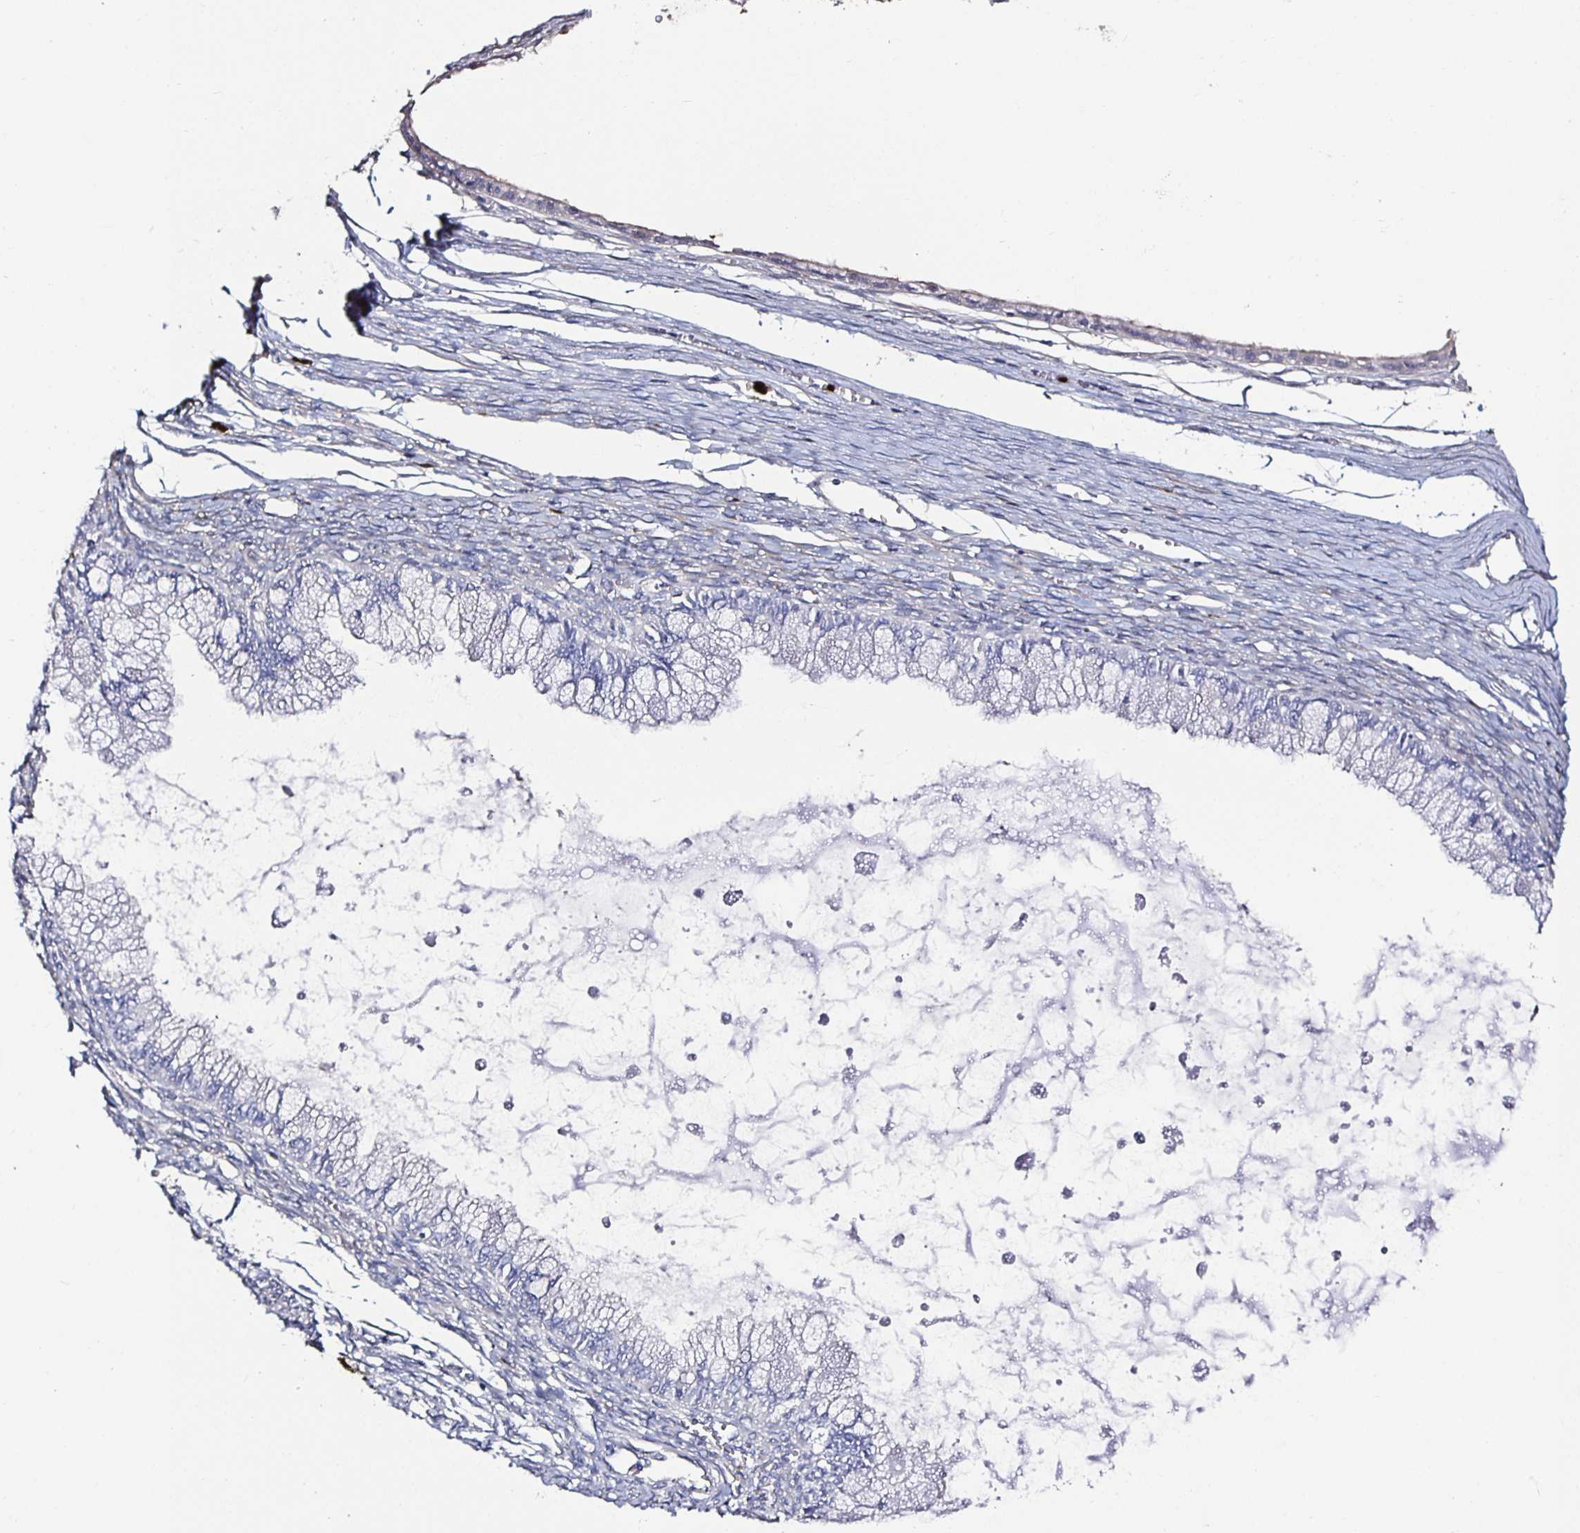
{"staining": {"intensity": "negative", "quantity": "none", "location": "none"}, "tissue": "ovarian cancer", "cell_type": "Tumor cells", "image_type": "cancer", "snomed": [{"axis": "morphology", "description": "Cystadenocarcinoma, mucinous, NOS"}, {"axis": "topography", "description": "Ovary"}], "caption": "Micrograph shows no significant protein staining in tumor cells of ovarian cancer.", "gene": "TLR4", "patient": {"sex": "female", "age": 34}}